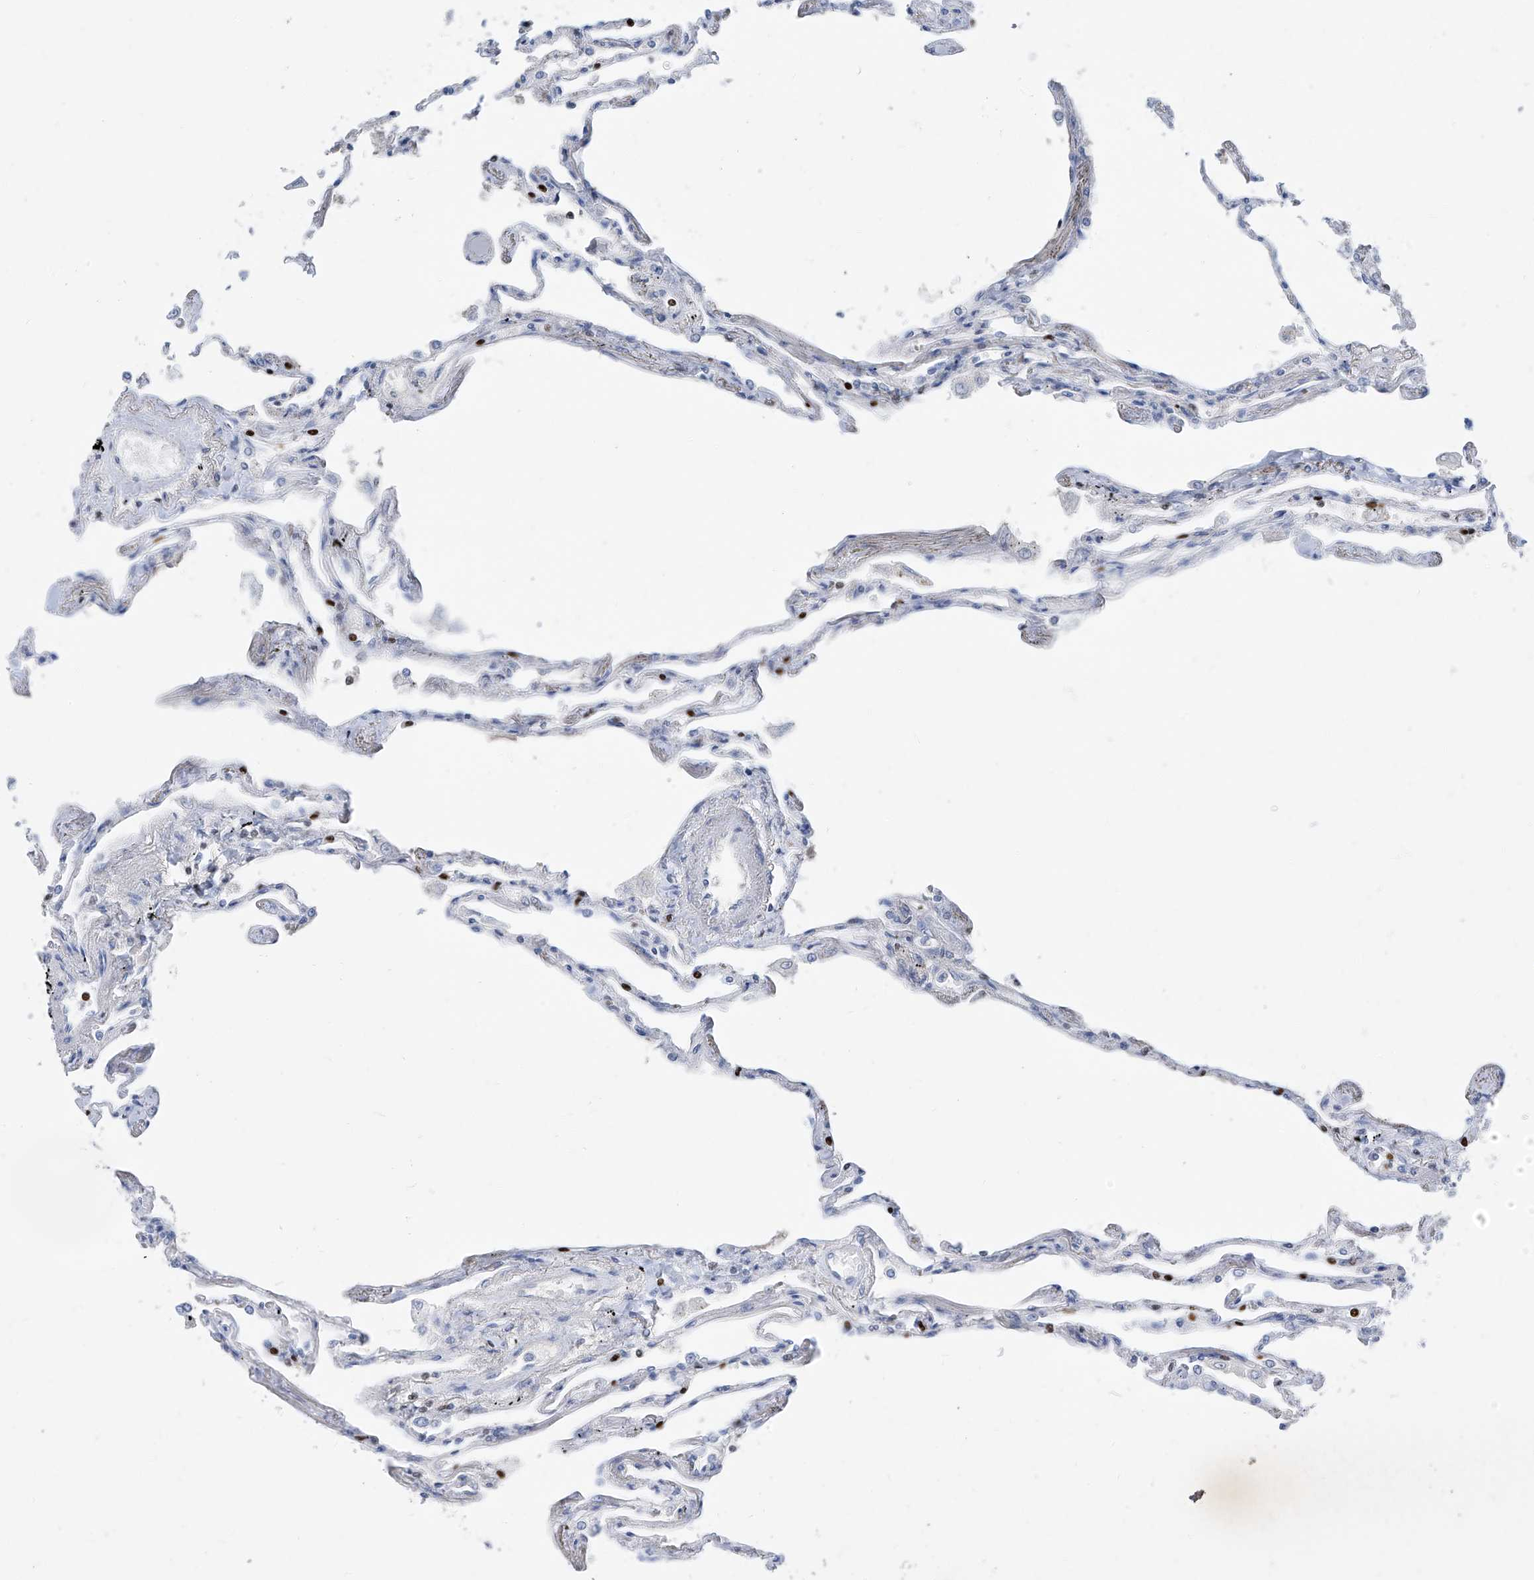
{"staining": {"intensity": "negative", "quantity": "none", "location": "none"}, "tissue": "lung", "cell_type": "Alveolar cells", "image_type": "normal", "snomed": [{"axis": "morphology", "description": "Normal tissue, NOS"}, {"axis": "topography", "description": "Lung"}], "caption": "Lung stained for a protein using IHC shows no expression alveolar cells.", "gene": "TBX21", "patient": {"sex": "female", "age": 67}}